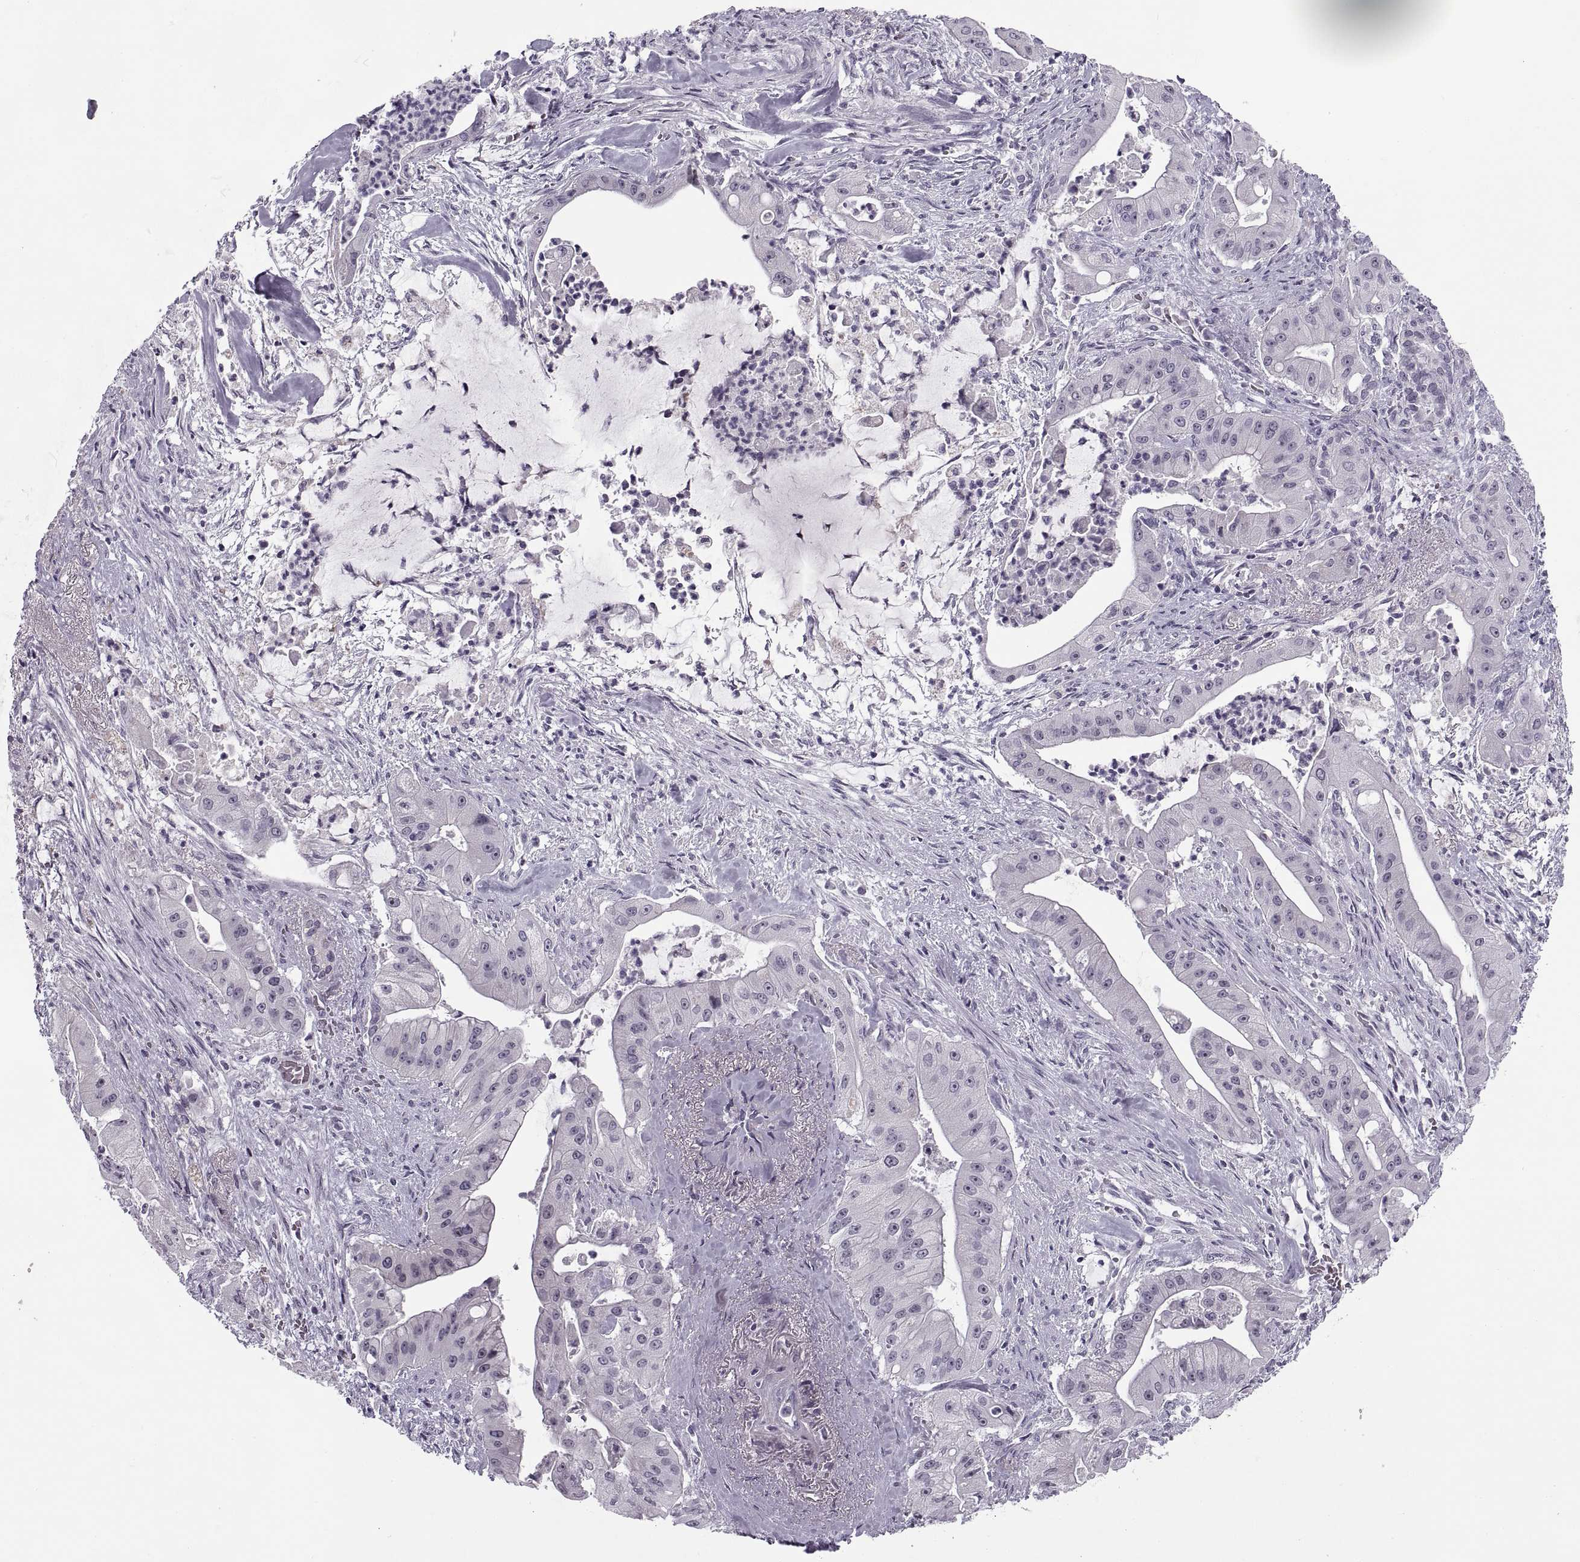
{"staining": {"intensity": "weak", "quantity": "<25%", "location": "cytoplasmic/membranous"}, "tissue": "pancreatic cancer", "cell_type": "Tumor cells", "image_type": "cancer", "snomed": [{"axis": "morphology", "description": "Normal tissue, NOS"}, {"axis": "morphology", "description": "Inflammation, NOS"}, {"axis": "morphology", "description": "Adenocarcinoma, NOS"}, {"axis": "topography", "description": "Pancreas"}], "caption": "An IHC micrograph of pancreatic cancer (adenocarcinoma) is shown. There is no staining in tumor cells of pancreatic cancer (adenocarcinoma).", "gene": "TBC1D3G", "patient": {"sex": "male", "age": 57}}